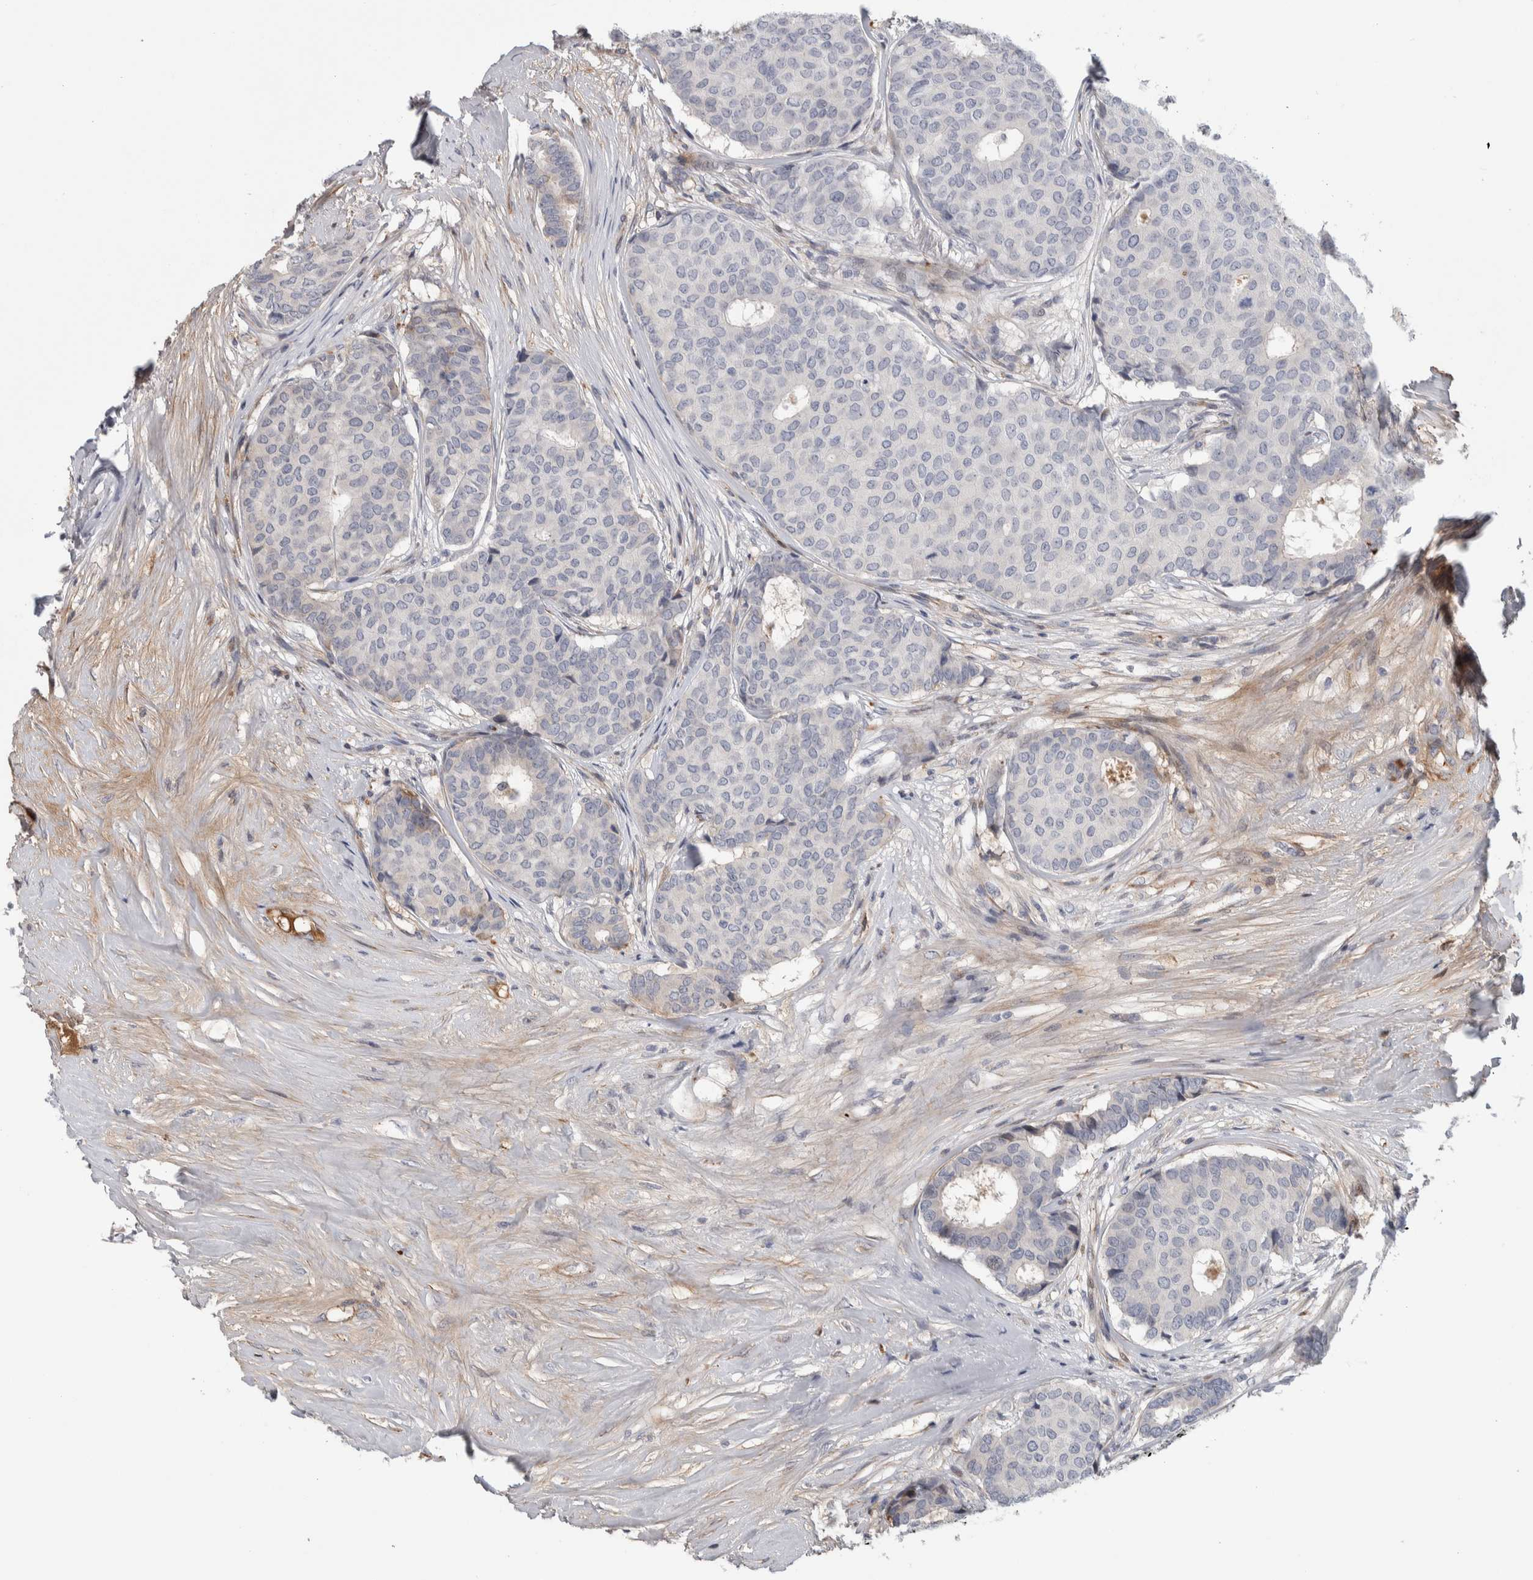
{"staining": {"intensity": "negative", "quantity": "none", "location": "none"}, "tissue": "breast cancer", "cell_type": "Tumor cells", "image_type": "cancer", "snomed": [{"axis": "morphology", "description": "Duct carcinoma"}, {"axis": "topography", "description": "Breast"}], "caption": "Protein analysis of breast cancer (invasive ductal carcinoma) displays no significant staining in tumor cells.", "gene": "PSMG3", "patient": {"sex": "female", "age": 75}}